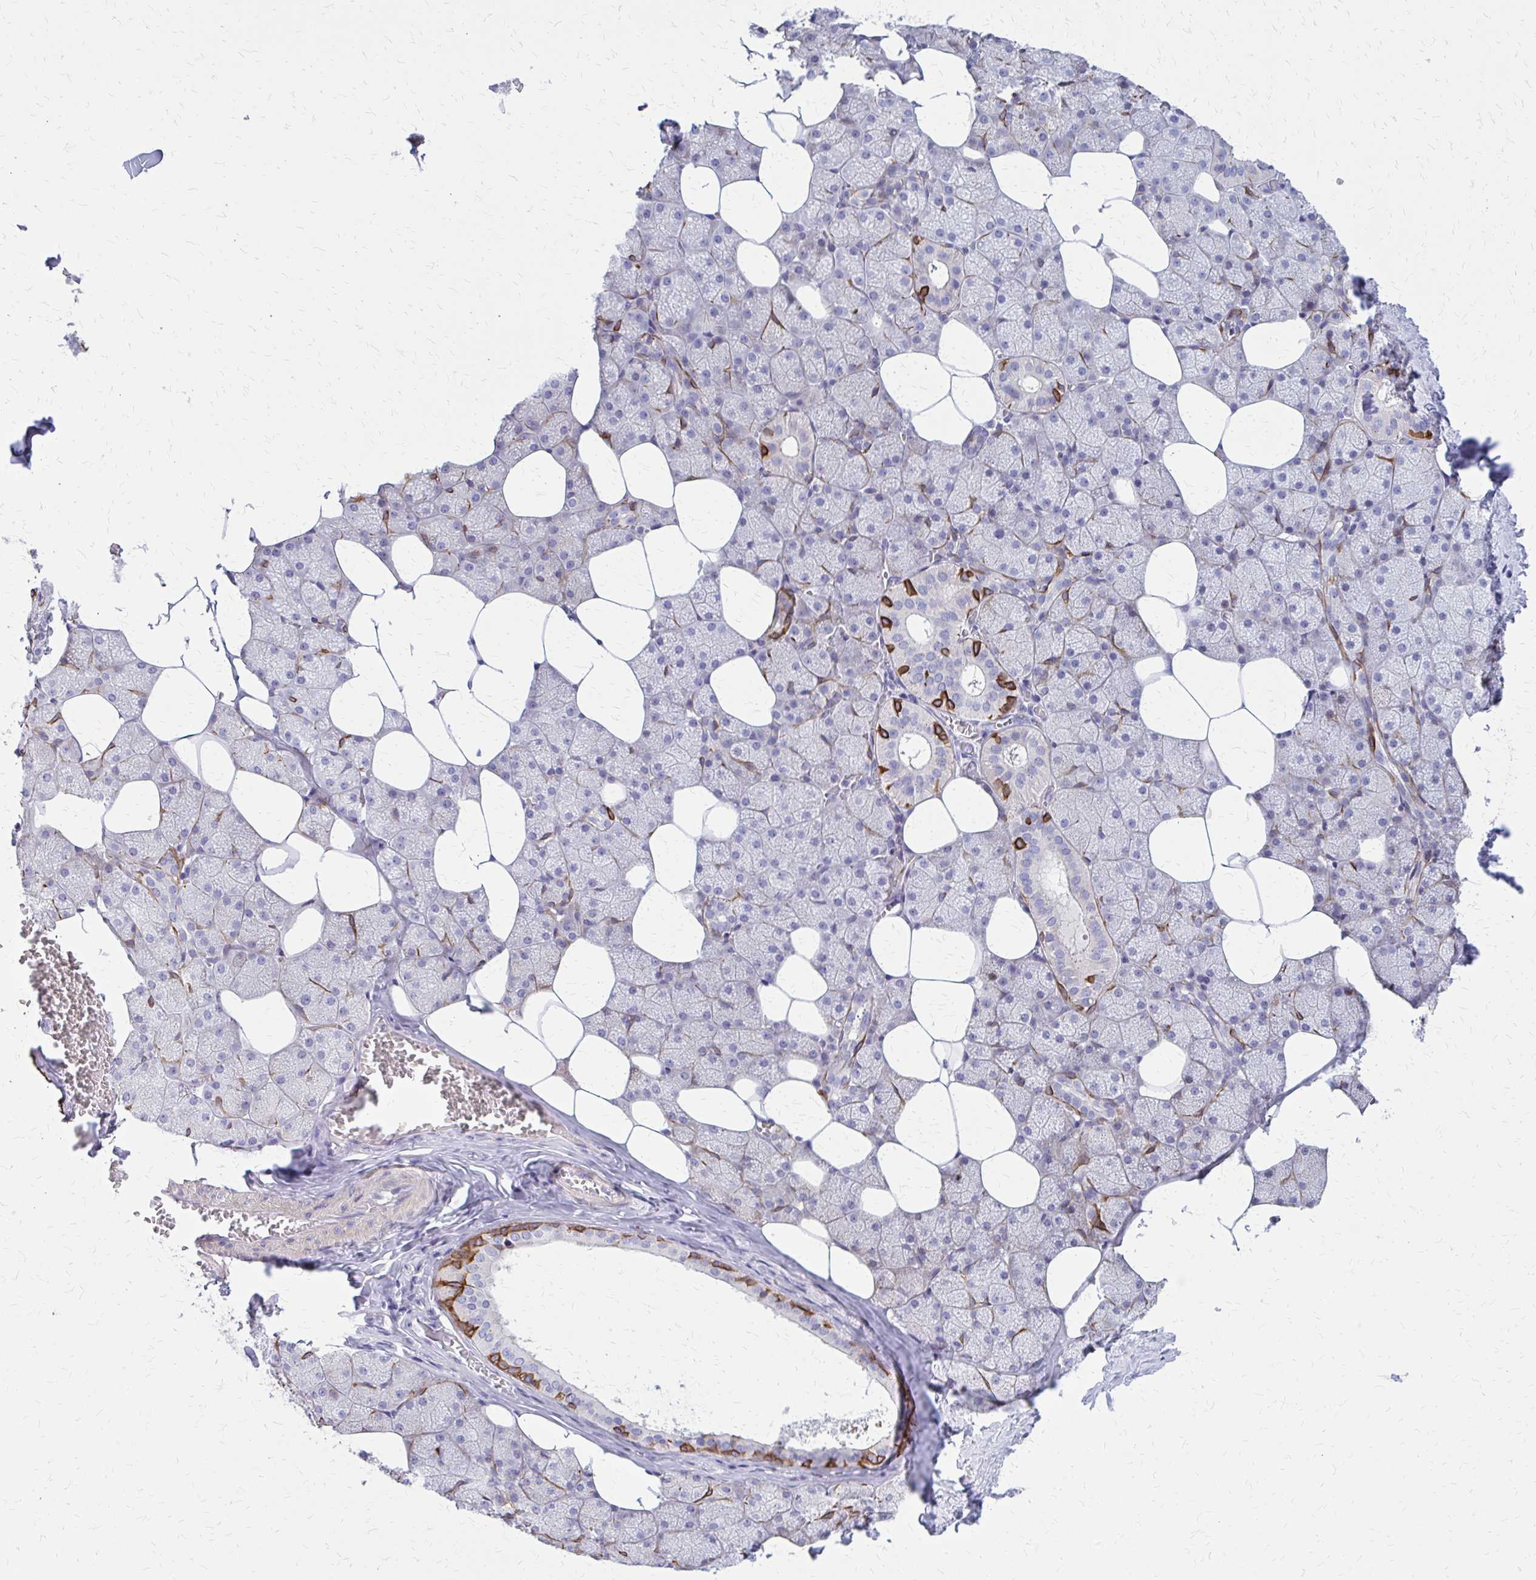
{"staining": {"intensity": "strong", "quantity": "<25%", "location": "cytoplasmic/membranous"}, "tissue": "salivary gland", "cell_type": "Glandular cells", "image_type": "normal", "snomed": [{"axis": "morphology", "description": "Normal tissue, NOS"}, {"axis": "topography", "description": "Salivary gland"}, {"axis": "topography", "description": "Peripheral nerve tissue"}], "caption": "Protein analysis of benign salivary gland displays strong cytoplasmic/membranous staining in about <25% of glandular cells.", "gene": "GLYATL2", "patient": {"sex": "male", "age": 38}}